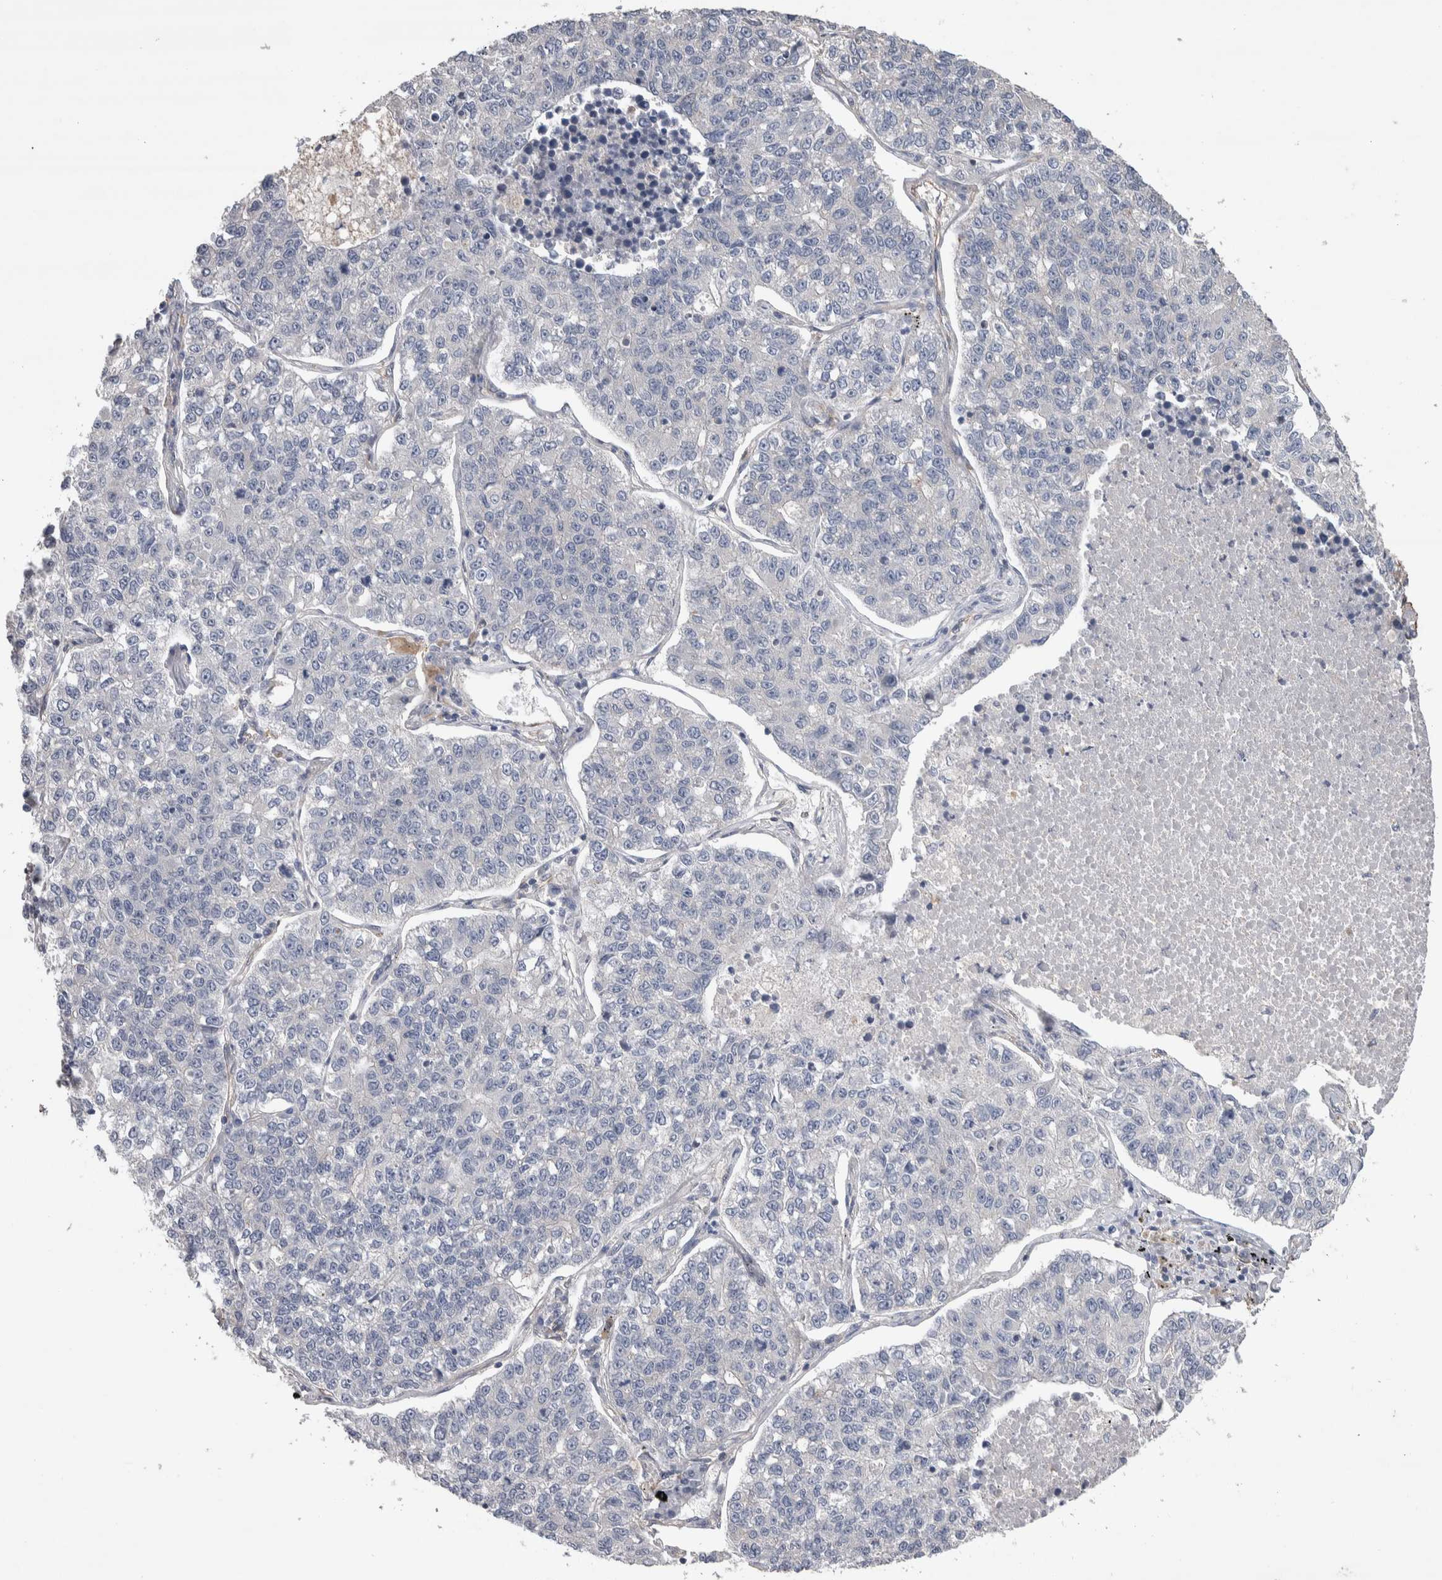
{"staining": {"intensity": "negative", "quantity": "none", "location": "none"}, "tissue": "lung cancer", "cell_type": "Tumor cells", "image_type": "cancer", "snomed": [{"axis": "morphology", "description": "Adenocarcinoma, NOS"}, {"axis": "topography", "description": "Lung"}], "caption": "Tumor cells are negative for protein expression in human lung cancer (adenocarcinoma).", "gene": "GCNA", "patient": {"sex": "male", "age": 49}}